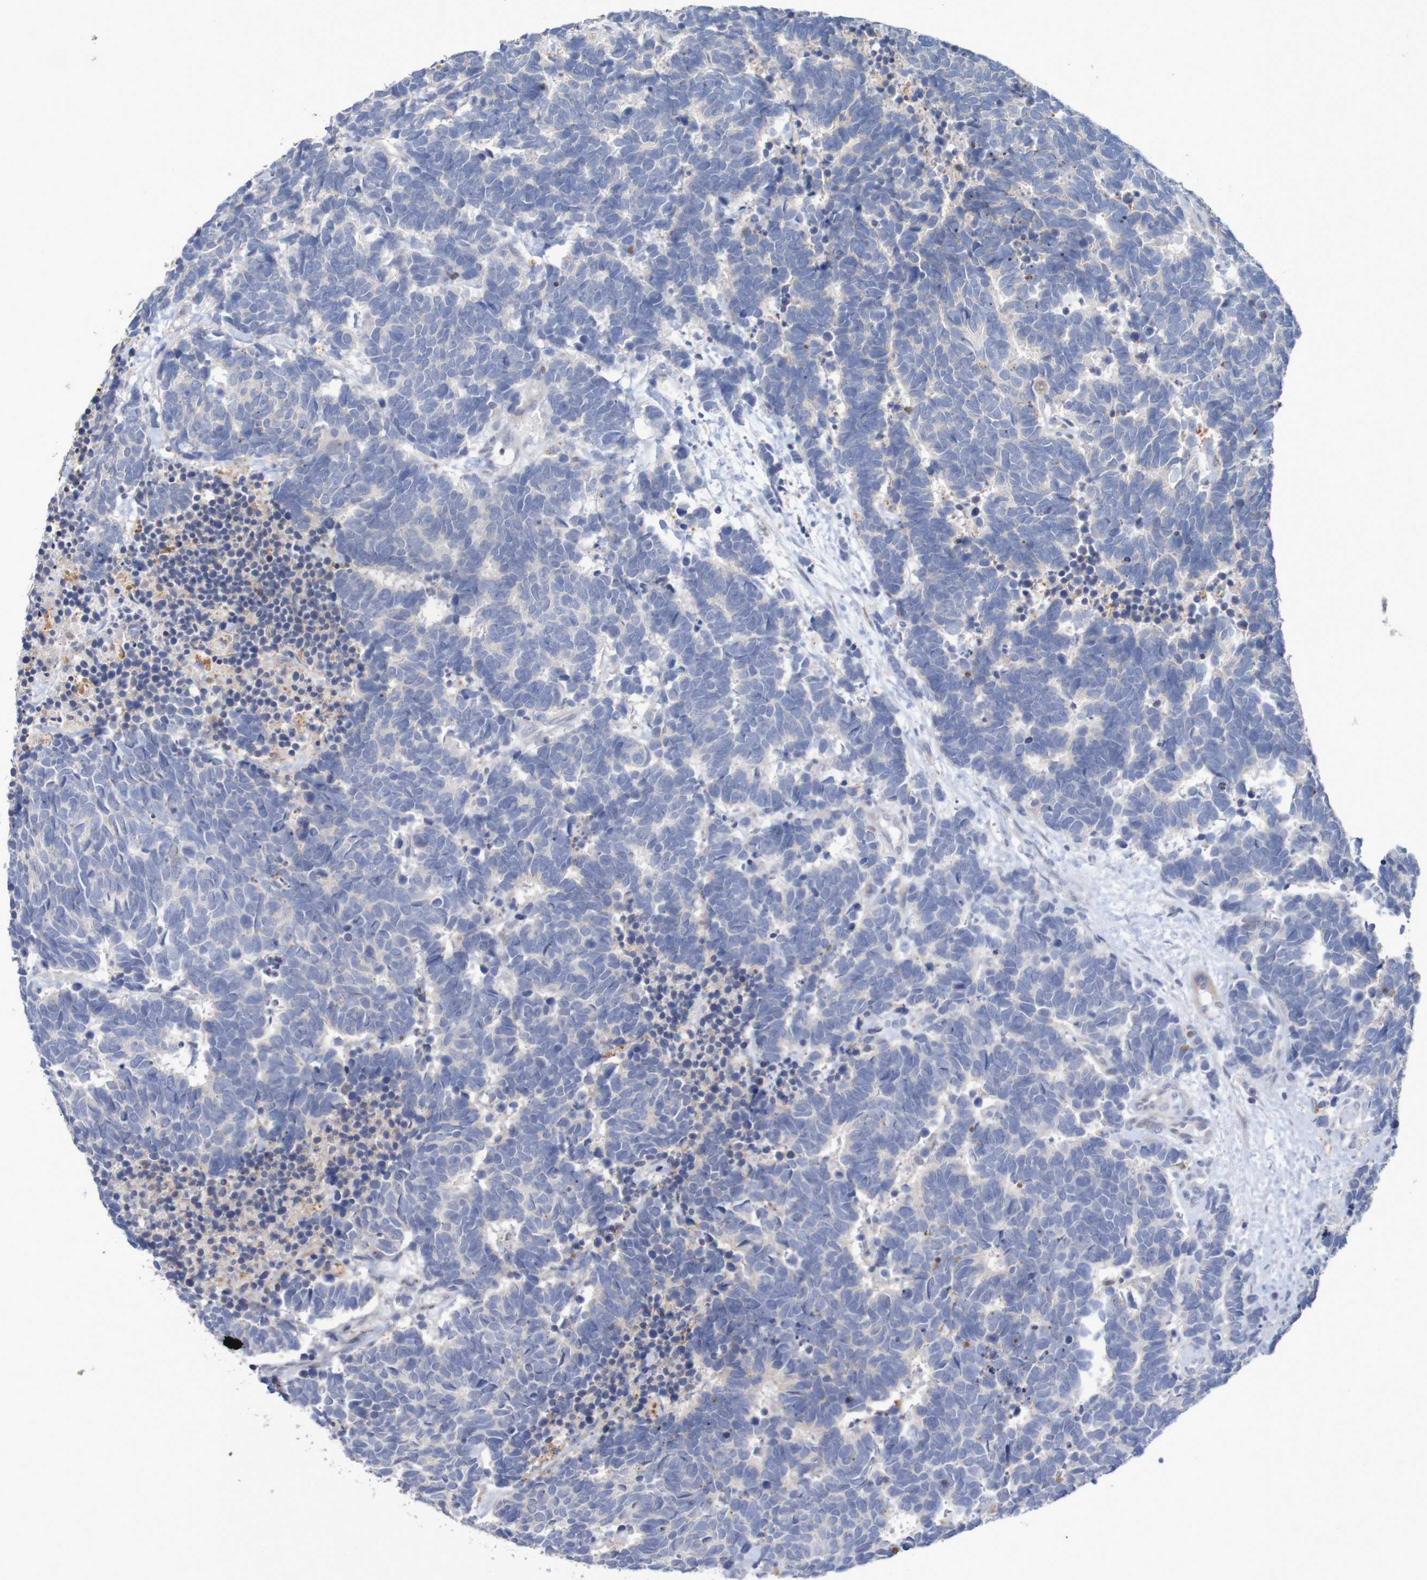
{"staining": {"intensity": "negative", "quantity": "none", "location": "none"}, "tissue": "carcinoid", "cell_type": "Tumor cells", "image_type": "cancer", "snomed": [{"axis": "morphology", "description": "Carcinoma, NOS"}, {"axis": "morphology", "description": "Carcinoid, malignant, NOS"}, {"axis": "topography", "description": "Urinary bladder"}], "caption": "There is no significant staining in tumor cells of carcinoid.", "gene": "FBP2", "patient": {"sex": "male", "age": 57}}